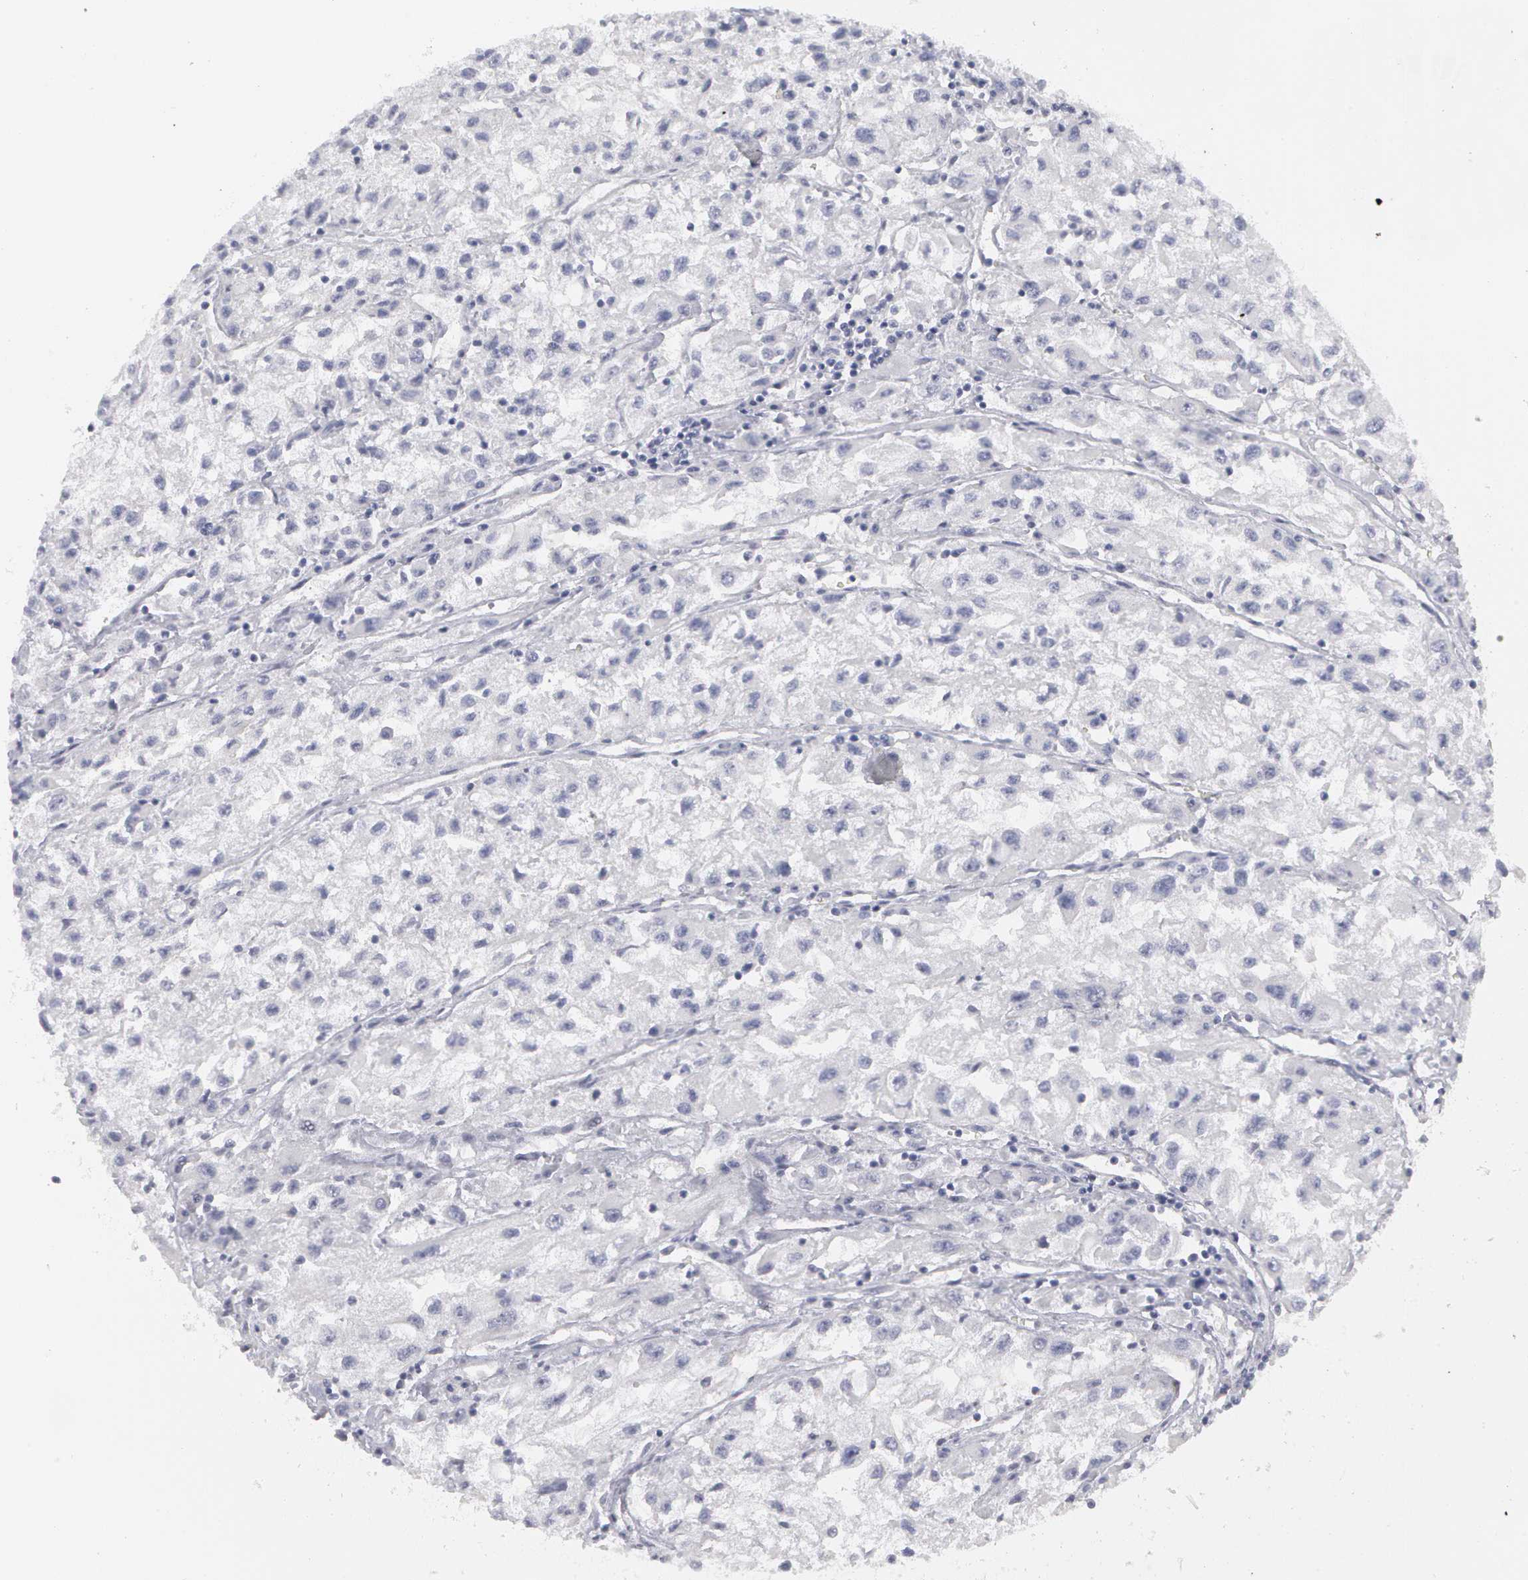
{"staining": {"intensity": "negative", "quantity": "none", "location": "none"}, "tissue": "renal cancer", "cell_type": "Tumor cells", "image_type": "cancer", "snomed": [{"axis": "morphology", "description": "Adenocarcinoma, NOS"}, {"axis": "topography", "description": "Kidney"}], "caption": "A histopathology image of human renal cancer is negative for staining in tumor cells.", "gene": "SMC1B", "patient": {"sex": "male", "age": 59}}